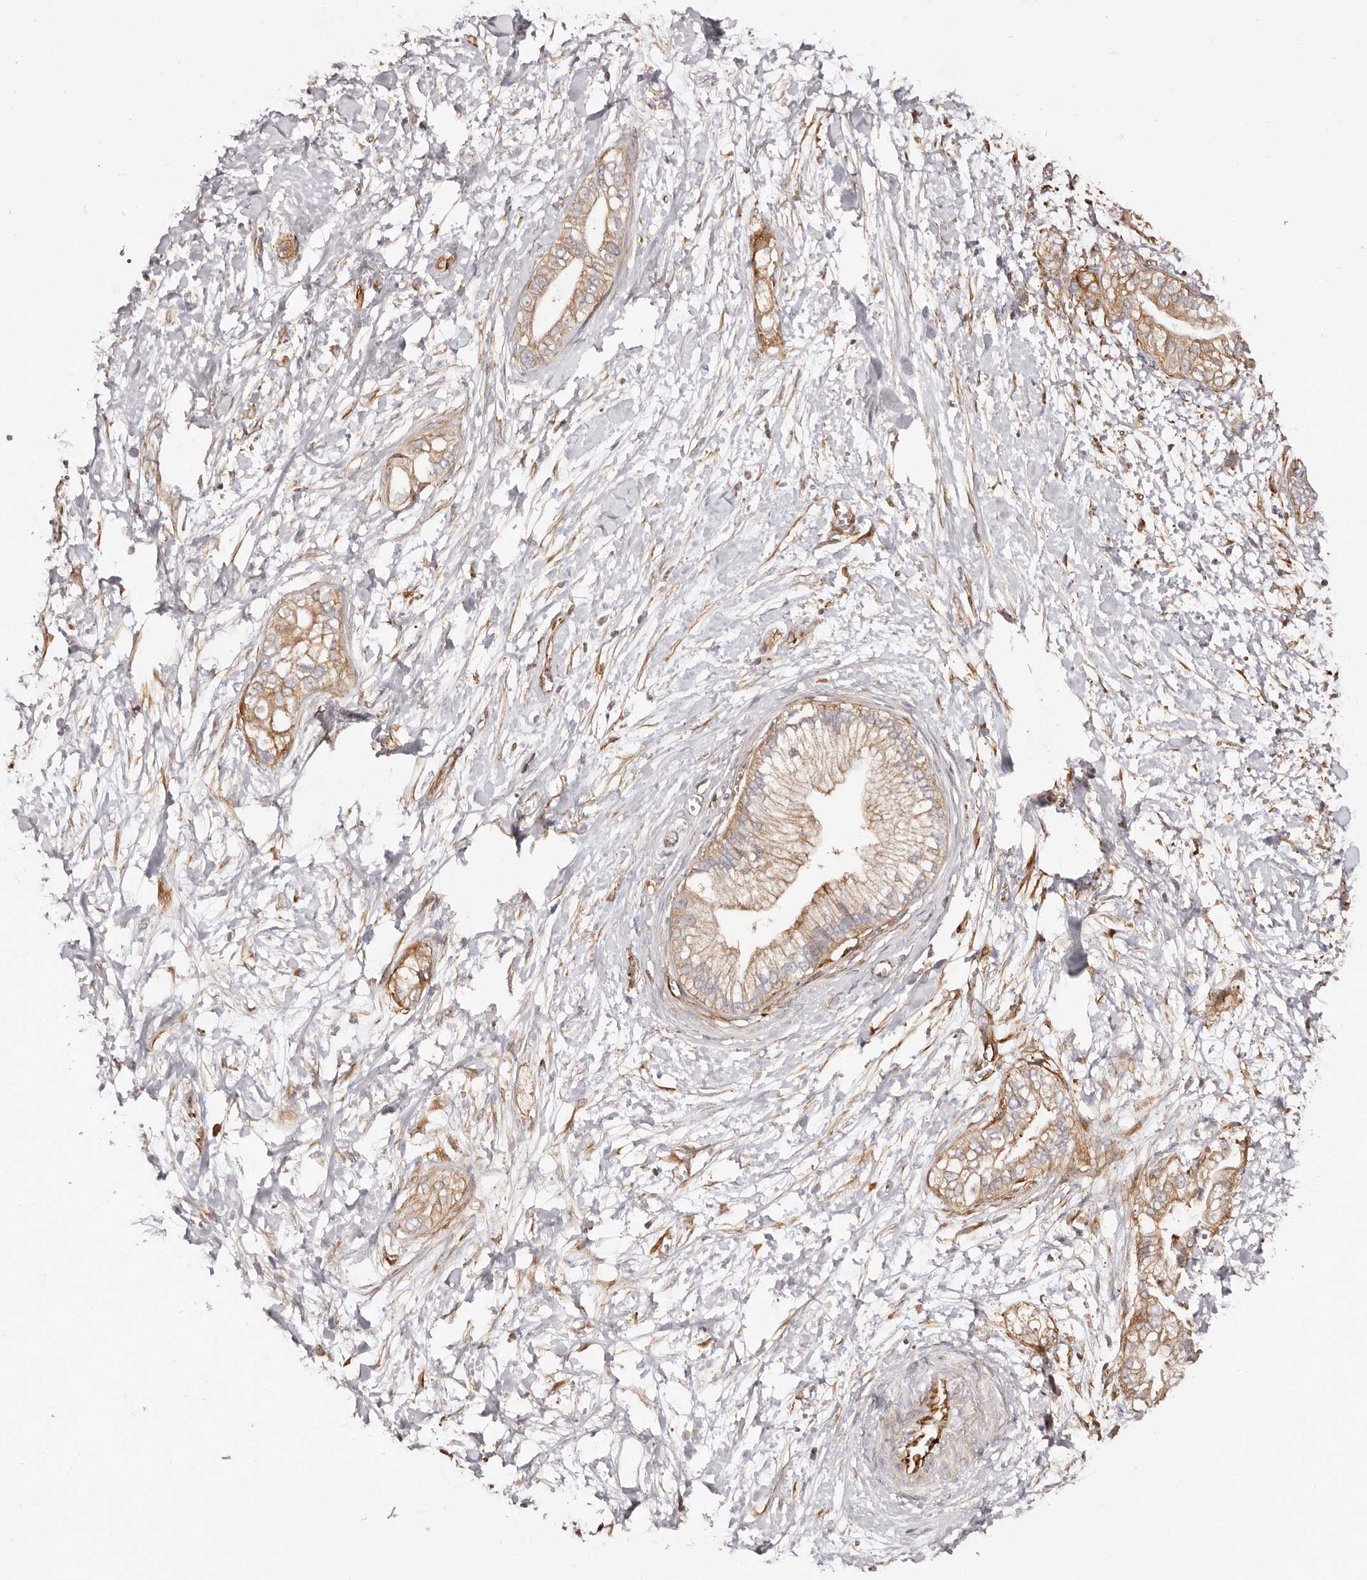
{"staining": {"intensity": "weak", "quantity": ">75%", "location": "cytoplasmic/membranous"}, "tissue": "pancreatic cancer", "cell_type": "Tumor cells", "image_type": "cancer", "snomed": [{"axis": "morphology", "description": "Adenocarcinoma, NOS"}, {"axis": "topography", "description": "Pancreas"}], "caption": "Immunohistochemical staining of pancreatic cancer (adenocarcinoma) shows low levels of weak cytoplasmic/membranous staining in about >75% of tumor cells.", "gene": "RPS6", "patient": {"sex": "male", "age": 68}}